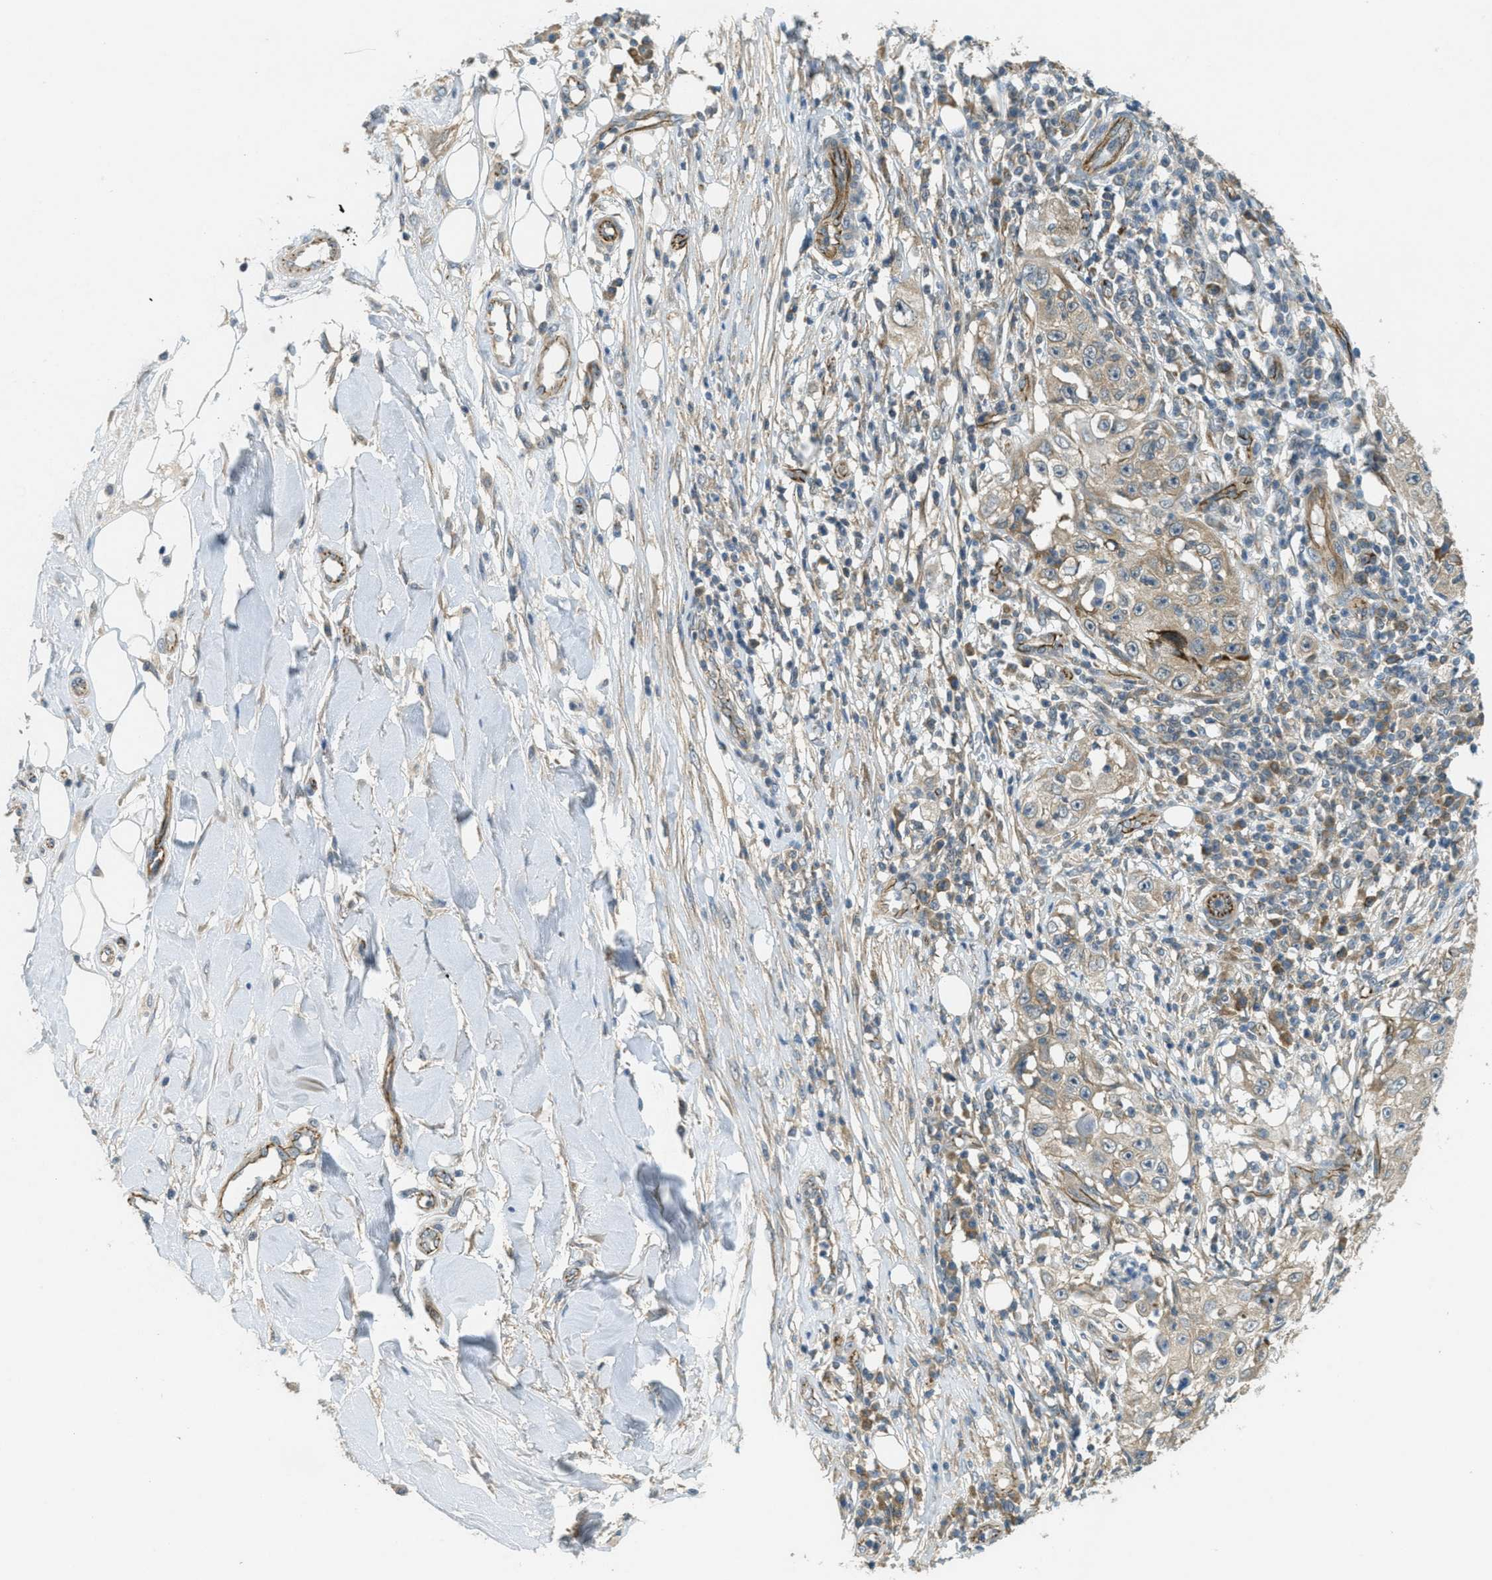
{"staining": {"intensity": "weak", "quantity": "25%-75%", "location": "cytoplasmic/membranous"}, "tissue": "skin cancer", "cell_type": "Tumor cells", "image_type": "cancer", "snomed": [{"axis": "morphology", "description": "Squamous cell carcinoma, NOS"}, {"axis": "topography", "description": "Skin"}], "caption": "An image of human skin cancer (squamous cell carcinoma) stained for a protein demonstrates weak cytoplasmic/membranous brown staining in tumor cells.", "gene": "JCAD", "patient": {"sex": "male", "age": 86}}